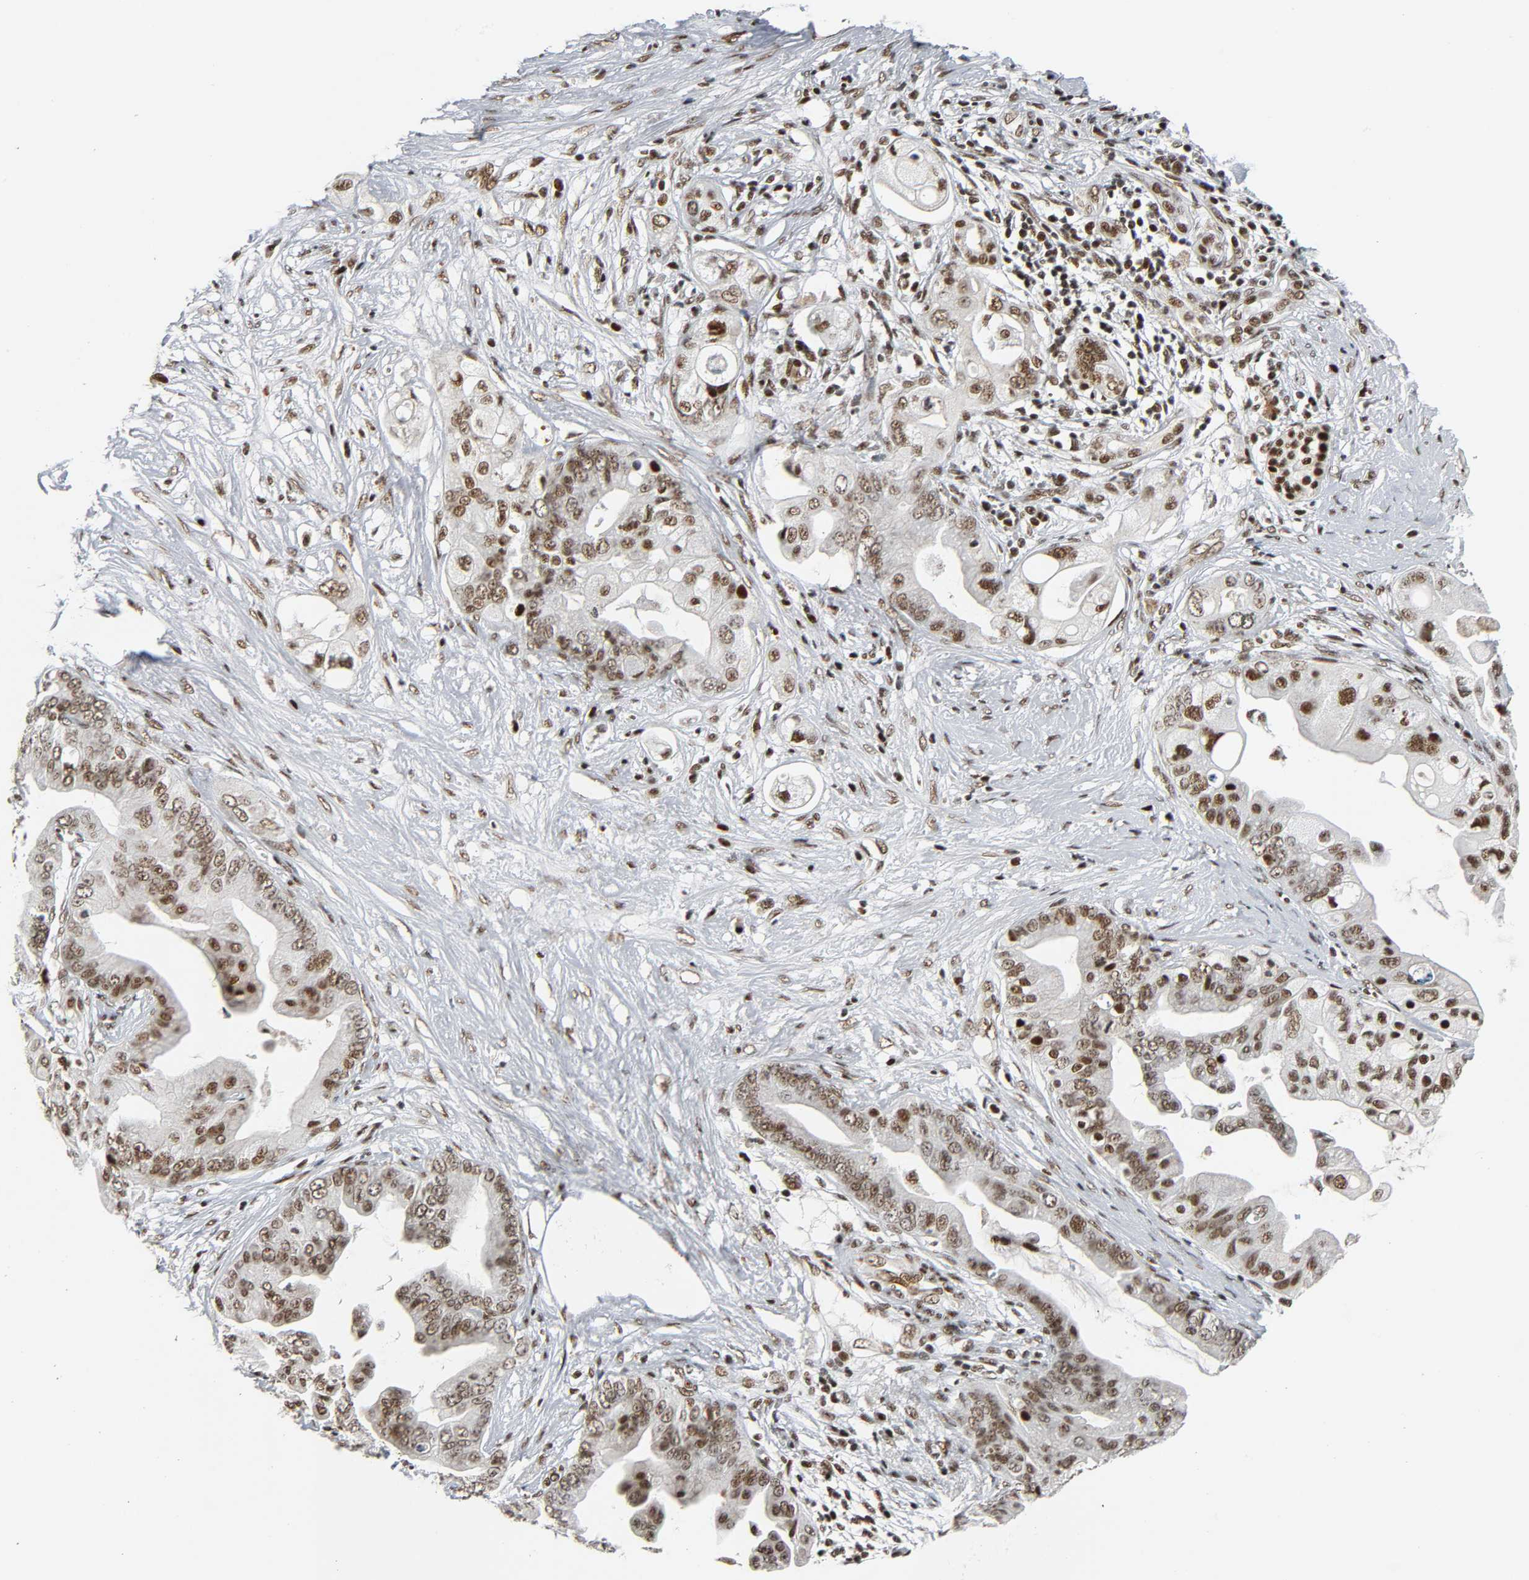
{"staining": {"intensity": "strong", "quantity": ">75%", "location": "nuclear"}, "tissue": "pancreatic cancer", "cell_type": "Tumor cells", "image_type": "cancer", "snomed": [{"axis": "morphology", "description": "Adenocarcinoma, NOS"}, {"axis": "topography", "description": "Pancreas"}], "caption": "An image showing strong nuclear positivity in about >75% of tumor cells in pancreatic cancer (adenocarcinoma), as visualized by brown immunohistochemical staining.", "gene": "CDK9", "patient": {"sex": "female", "age": 75}}